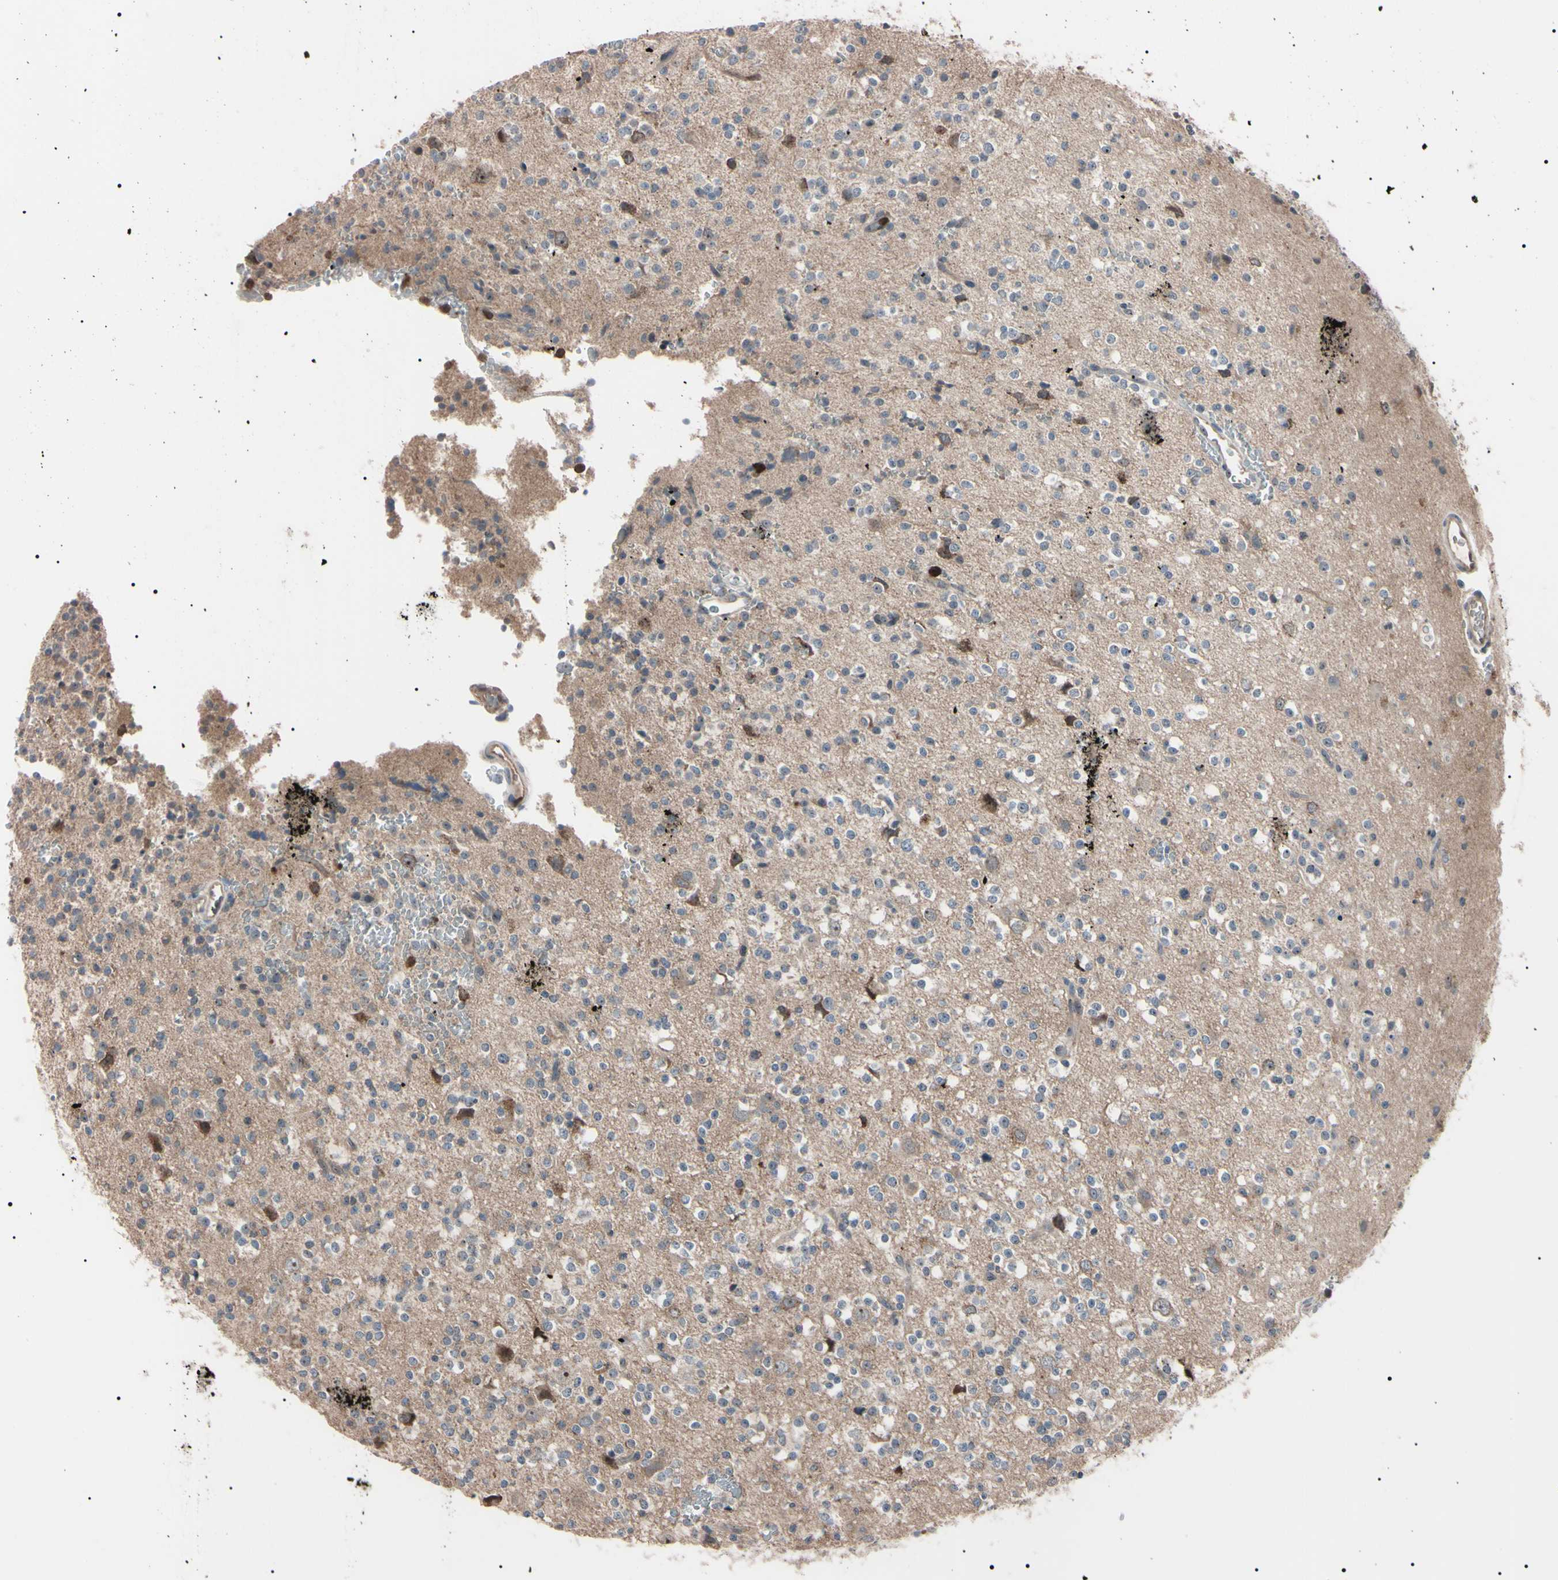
{"staining": {"intensity": "moderate", "quantity": "<25%", "location": "cytoplasmic/membranous,nuclear"}, "tissue": "glioma", "cell_type": "Tumor cells", "image_type": "cancer", "snomed": [{"axis": "morphology", "description": "Glioma, malignant, High grade"}, {"axis": "topography", "description": "Brain"}], "caption": "Human malignant high-grade glioma stained with a brown dye demonstrates moderate cytoplasmic/membranous and nuclear positive staining in approximately <25% of tumor cells.", "gene": "TRAF5", "patient": {"sex": "male", "age": 47}}